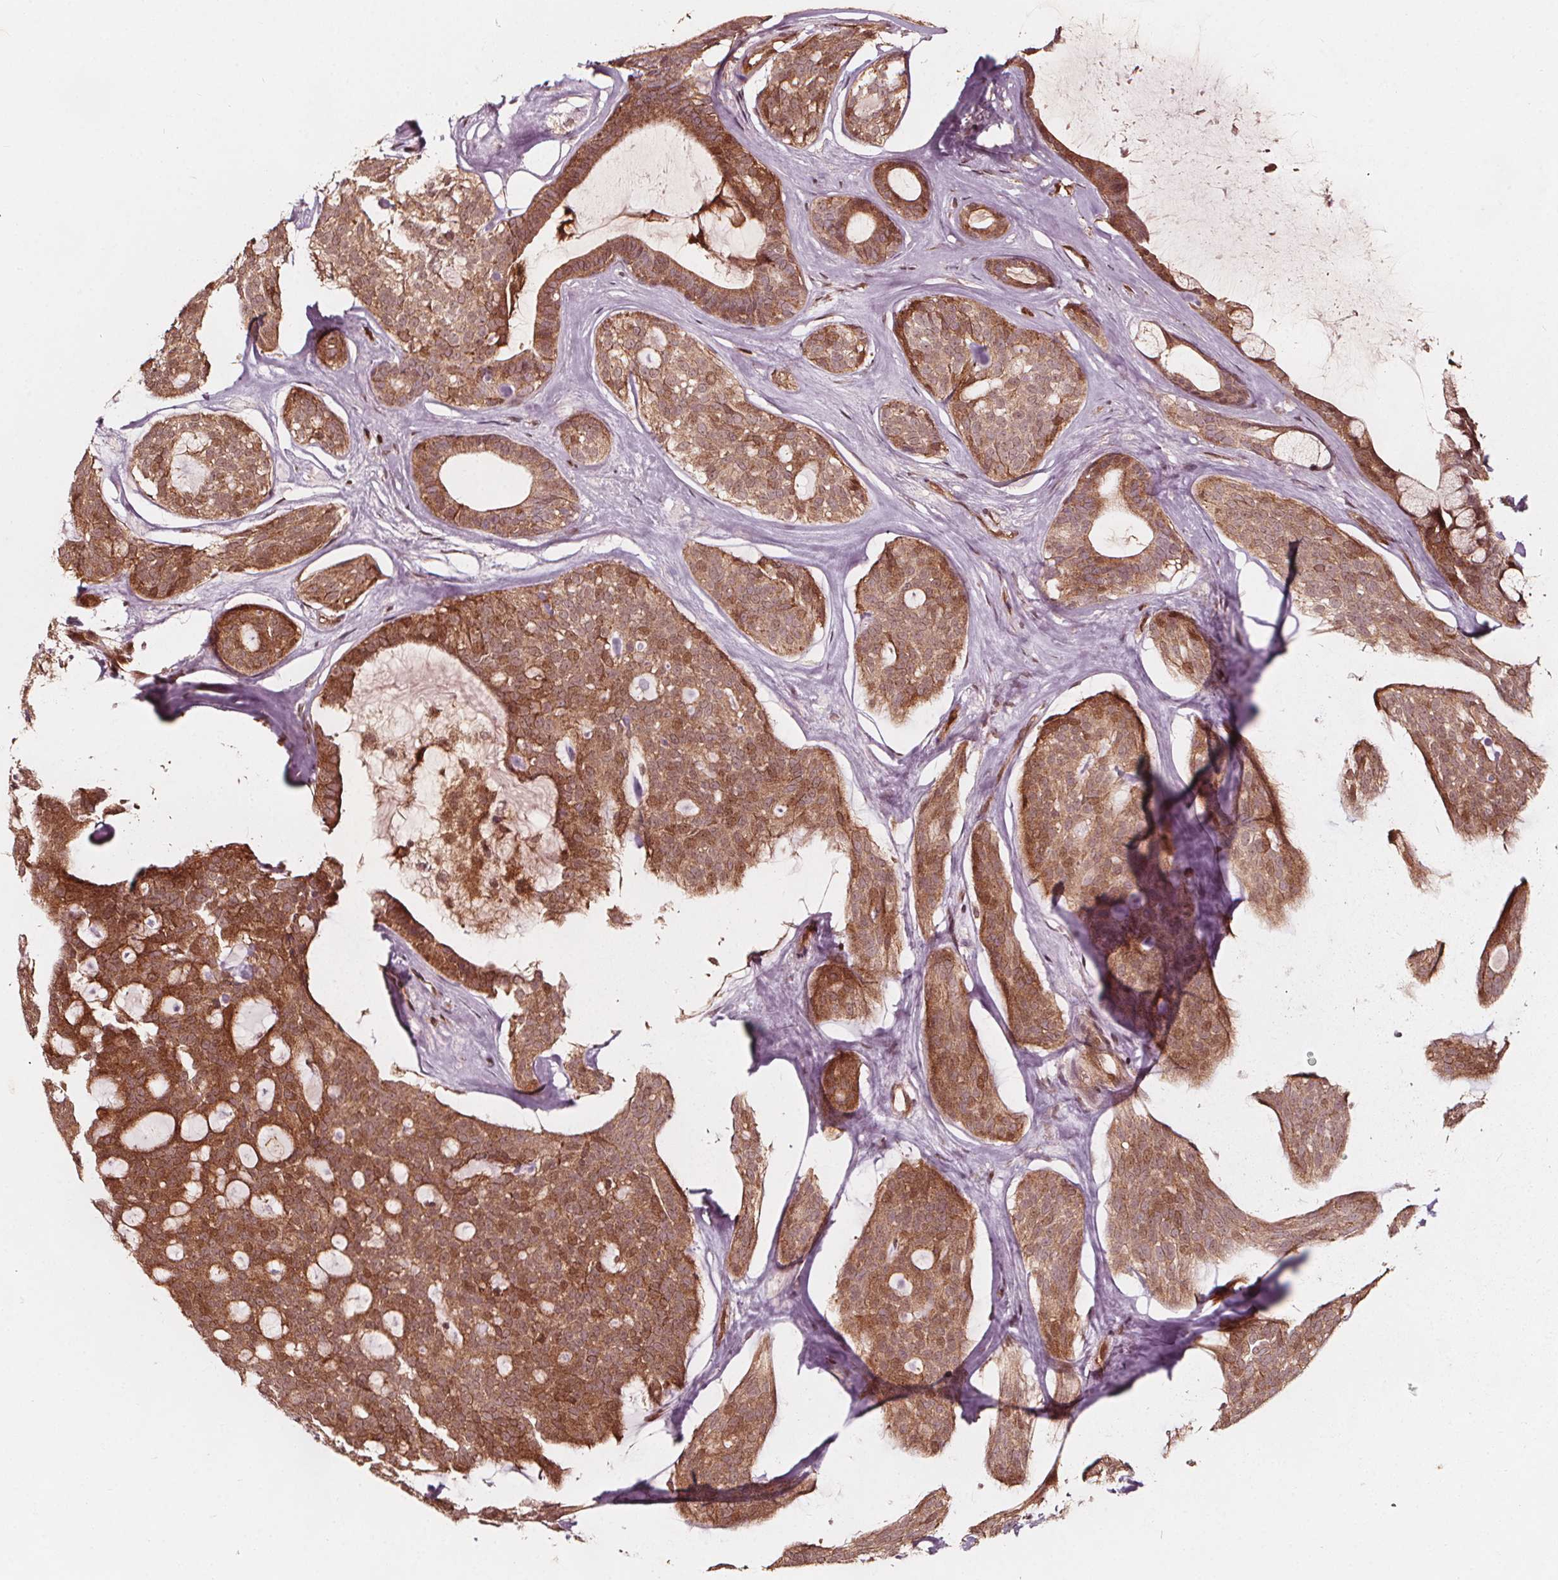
{"staining": {"intensity": "moderate", "quantity": ">75%", "location": "cytoplasmic/membranous"}, "tissue": "head and neck cancer", "cell_type": "Tumor cells", "image_type": "cancer", "snomed": [{"axis": "morphology", "description": "Adenocarcinoma, NOS"}, {"axis": "topography", "description": "Head-Neck"}], "caption": "DAB (3,3'-diaminobenzidine) immunohistochemical staining of human head and neck adenocarcinoma shows moderate cytoplasmic/membranous protein positivity in about >75% of tumor cells.", "gene": "AIP", "patient": {"sex": "male", "age": 66}}